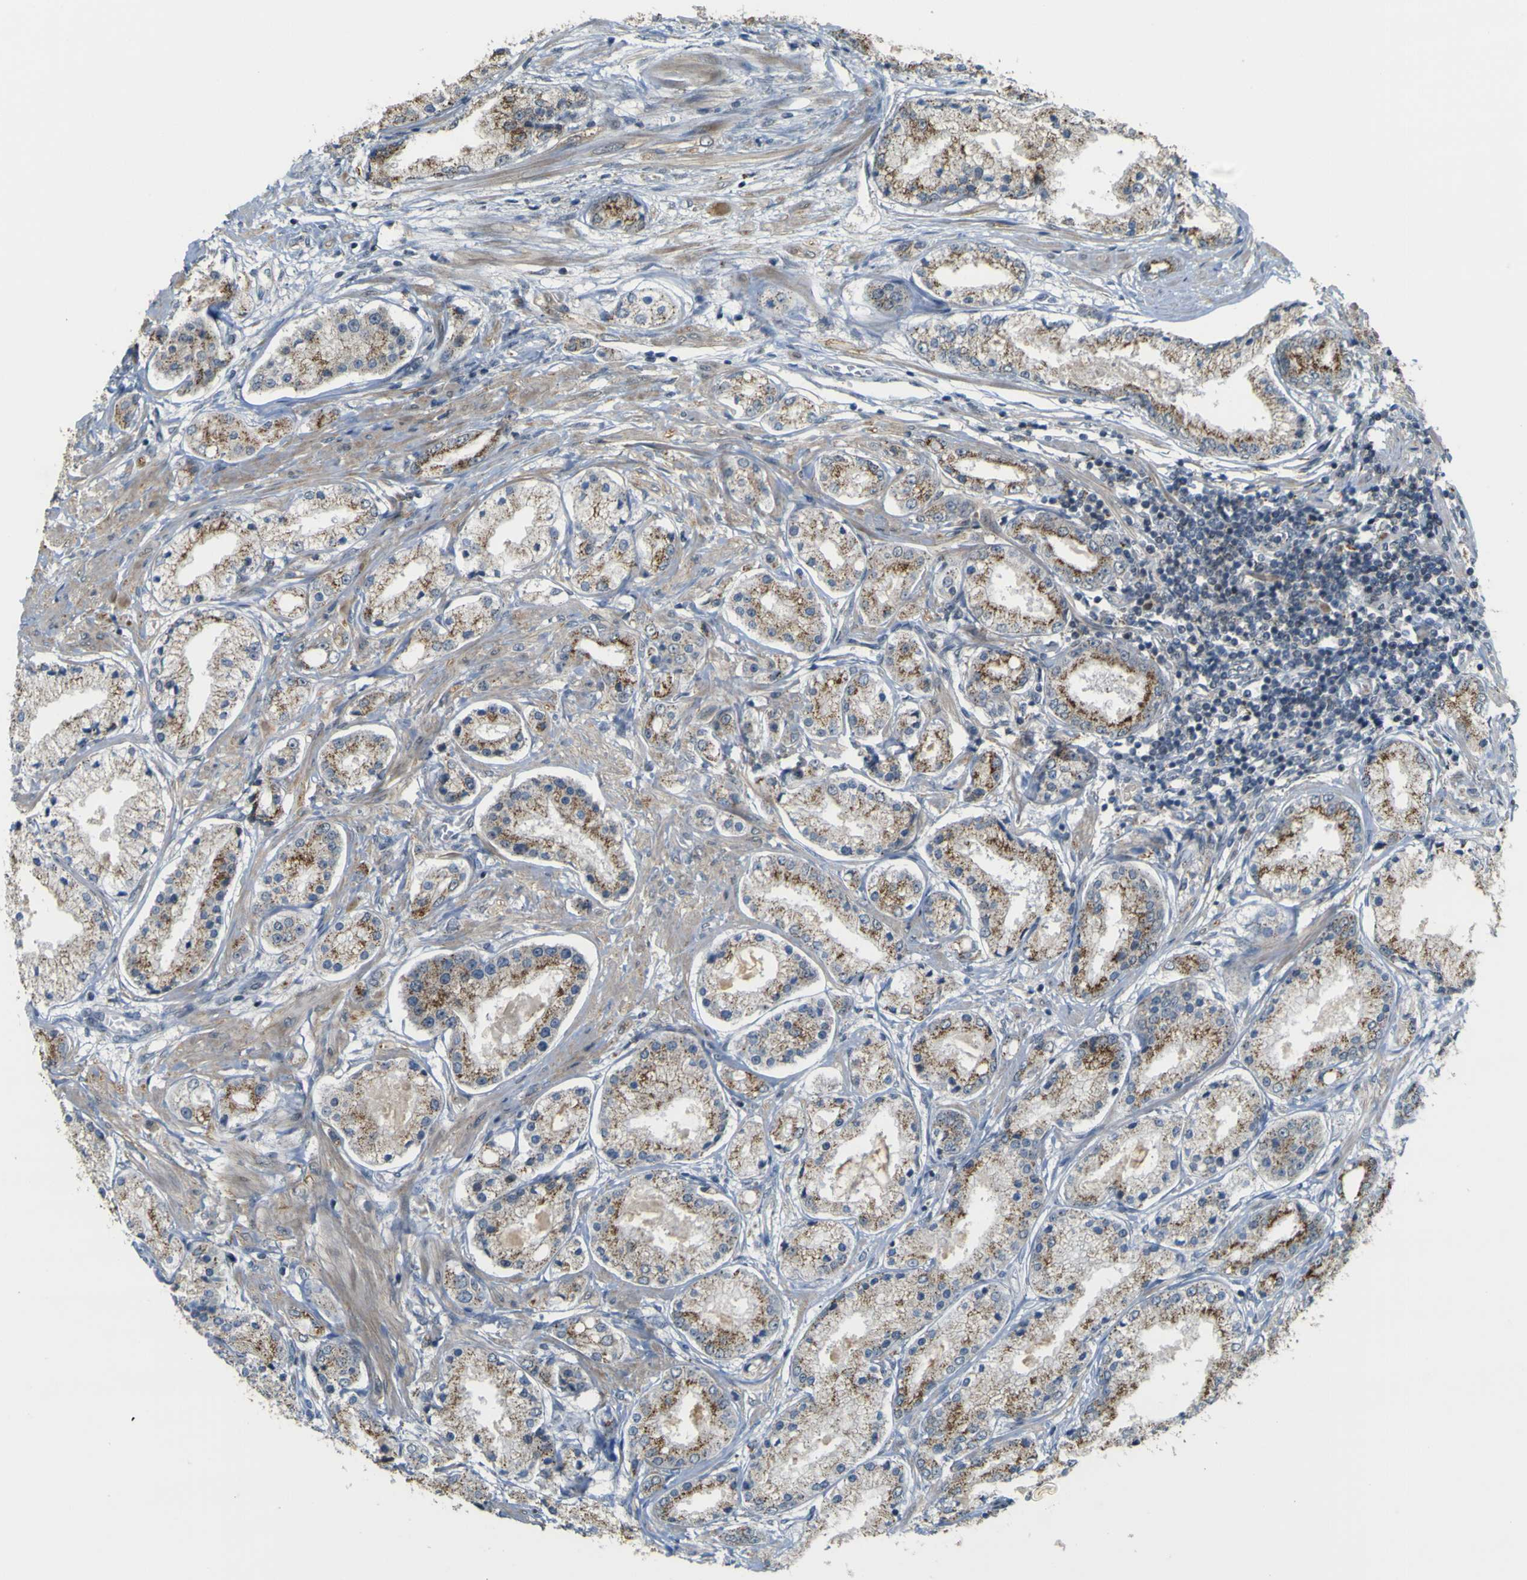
{"staining": {"intensity": "moderate", "quantity": ">75%", "location": "cytoplasmic/membranous"}, "tissue": "prostate cancer", "cell_type": "Tumor cells", "image_type": "cancer", "snomed": [{"axis": "morphology", "description": "Adenocarcinoma, High grade"}, {"axis": "topography", "description": "Prostate"}], "caption": "Prostate adenocarcinoma (high-grade) tissue reveals moderate cytoplasmic/membranous positivity in approximately >75% of tumor cells", "gene": "ACBD5", "patient": {"sex": "male", "age": 59}}